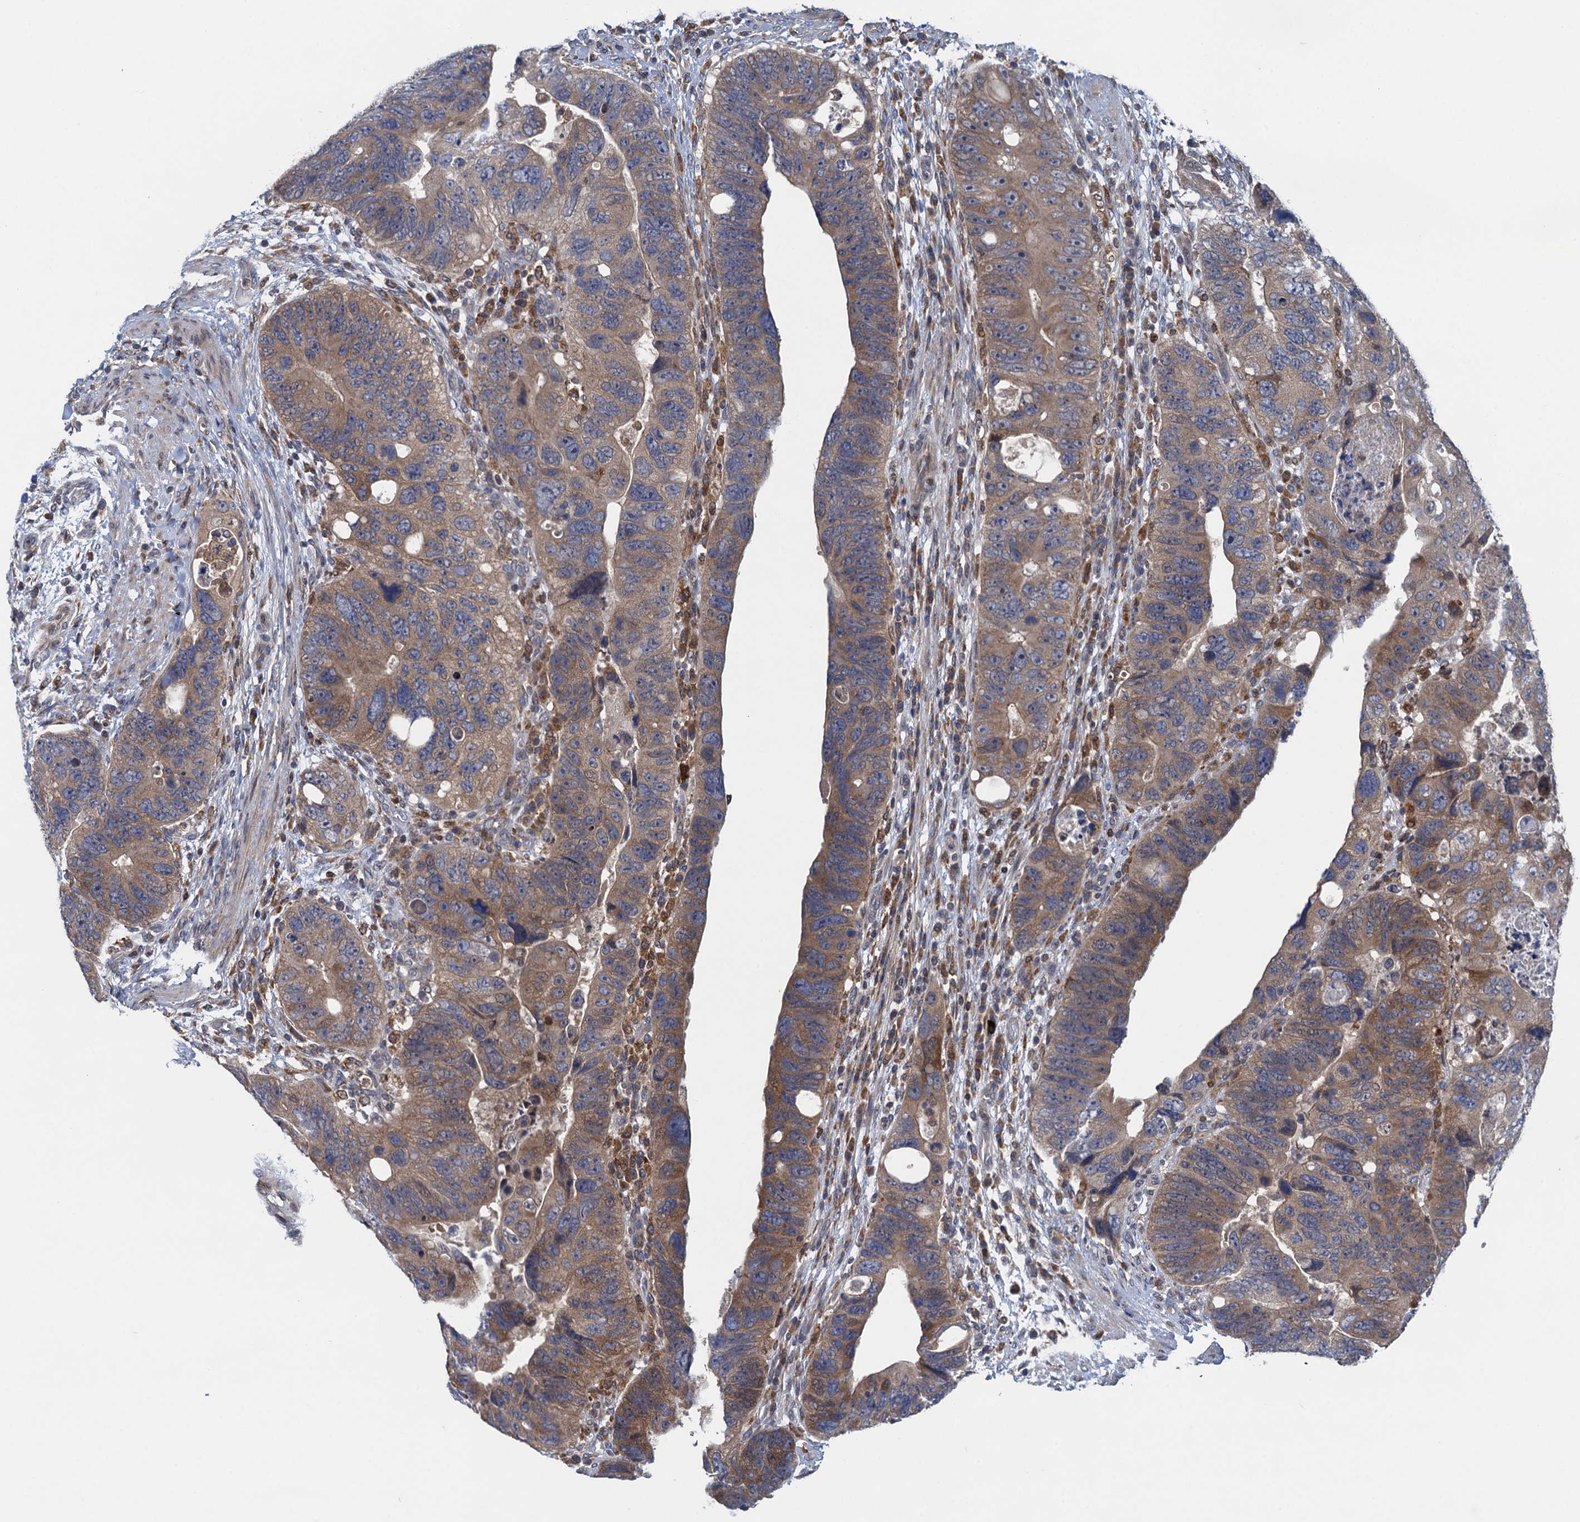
{"staining": {"intensity": "moderate", "quantity": ">75%", "location": "cytoplasmic/membranous,nuclear"}, "tissue": "colorectal cancer", "cell_type": "Tumor cells", "image_type": "cancer", "snomed": [{"axis": "morphology", "description": "Adenocarcinoma, NOS"}, {"axis": "topography", "description": "Rectum"}], "caption": "There is medium levels of moderate cytoplasmic/membranous and nuclear staining in tumor cells of colorectal cancer (adenocarcinoma), as demonstrated by immunohistochemical staining (brown color).", "gene": "CNTN5", "patient": {"sex": "male", "age": 59}}